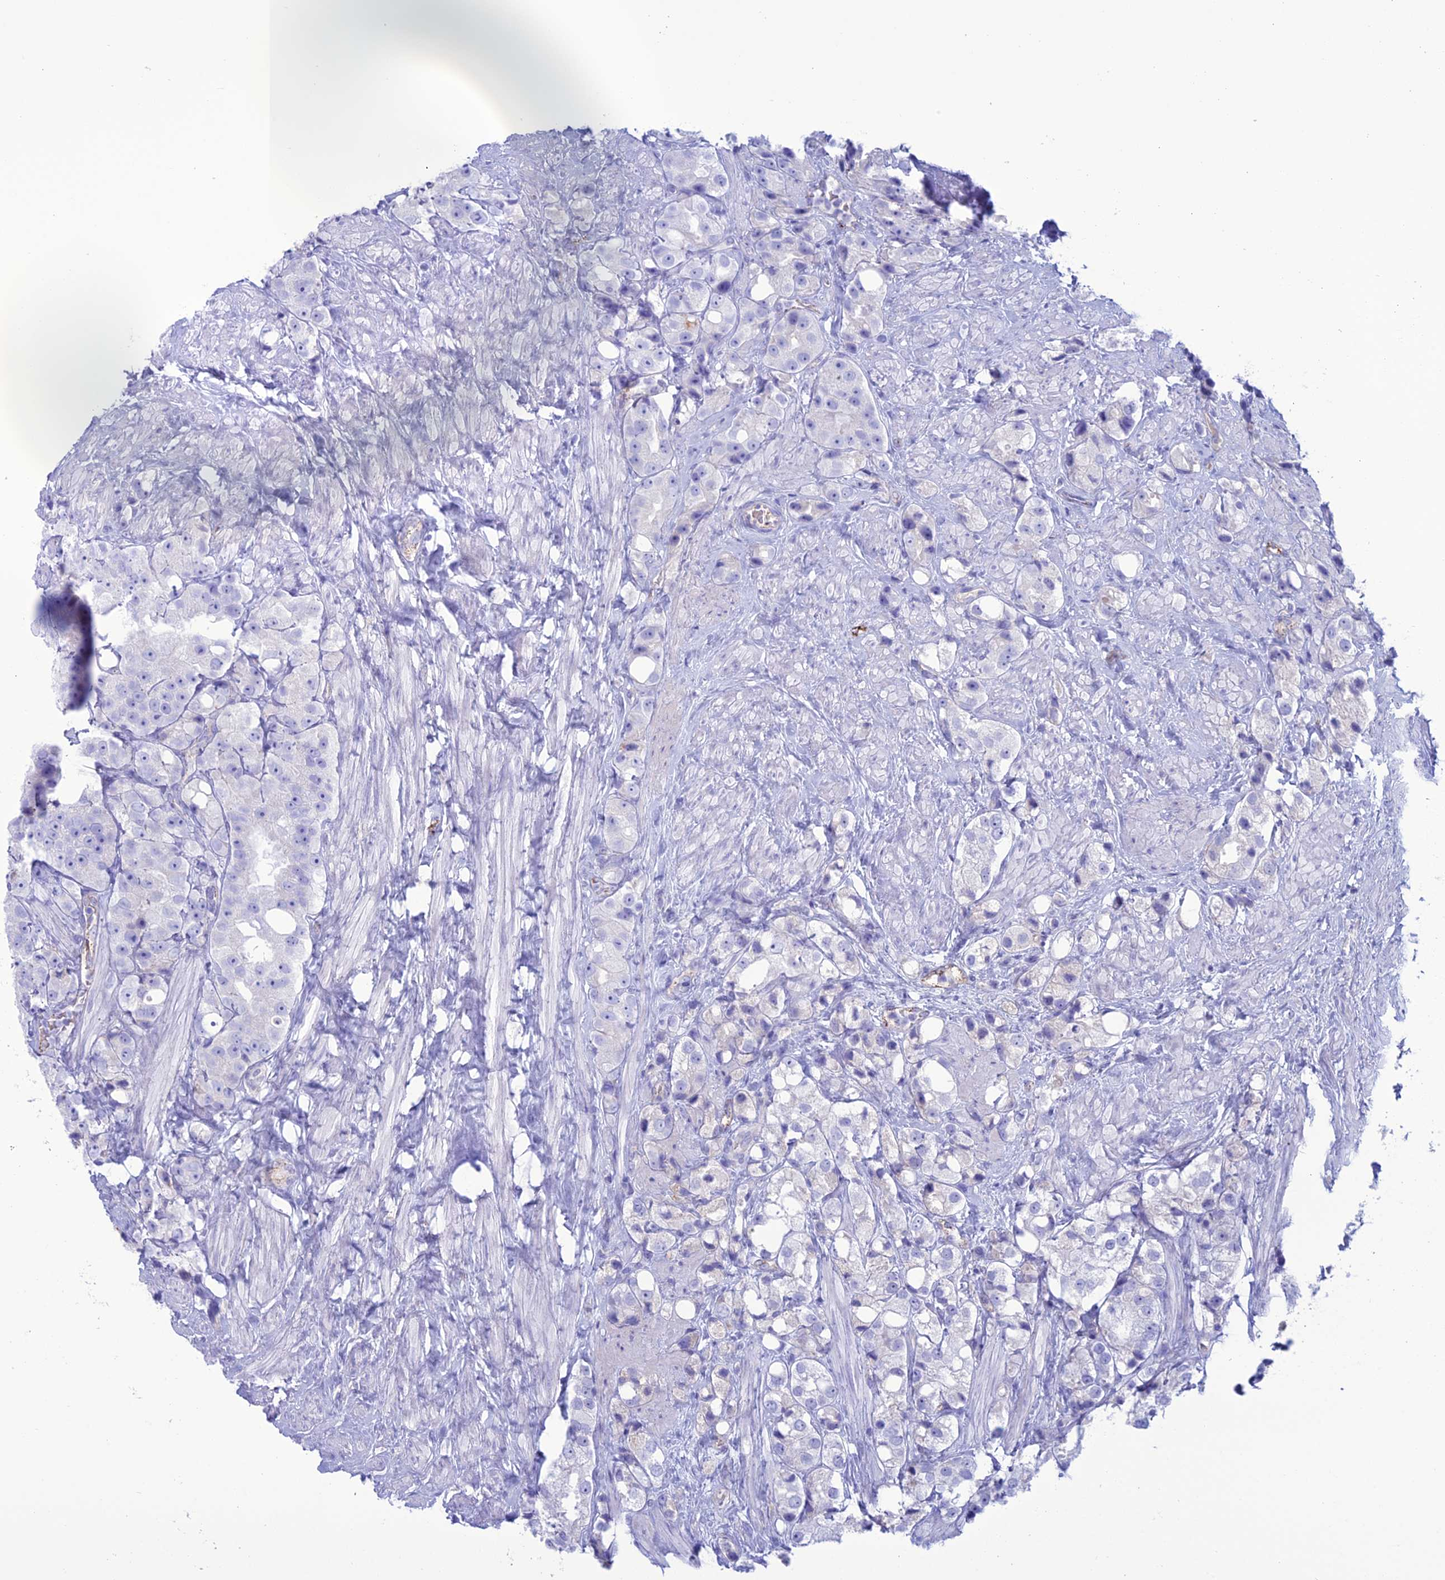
{"staining": {"intensity": "negative", "quantity": "none", "location": "none"}, "tissue": "prostate cancer", "cell_type": "Tumor cells", "image_type": "cancer", "snomed": [{"axis": "morphology", "description": "Adenocarcinoma, NOS"}, {"axis": "topography", "description": "Prostate"}], "caption": "This is an IHC histopathology image of human prostate cancer. There is no positivity in tumor cells.", "gene": "CDC42EP5", "patient": {"sex": "male", "age": 79}}